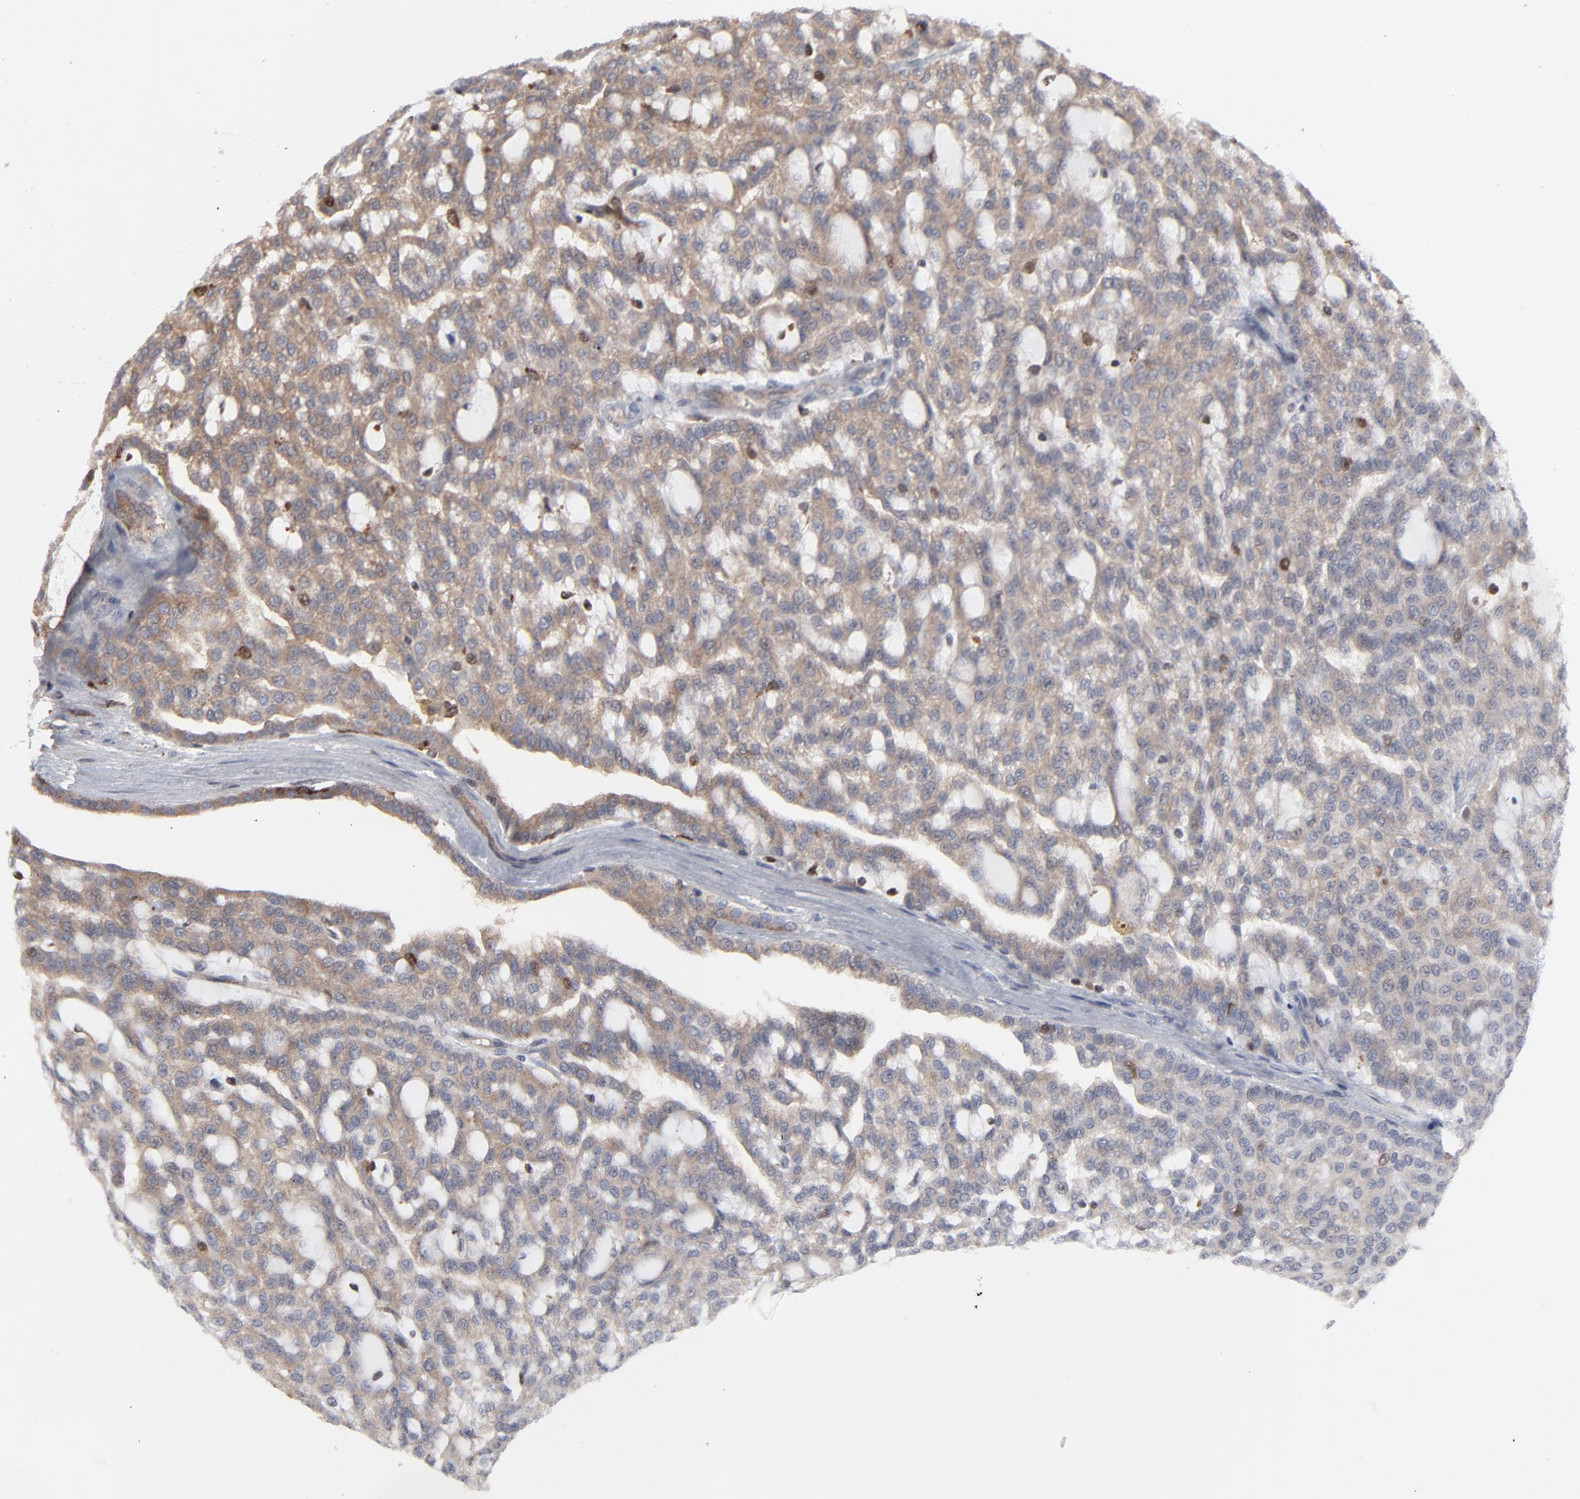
{"staining": {"intensity": "moderate", "quantity": ">75%", "location": "cytoplasmic/membranous"}, "tissue": "renal cancer", "cell_type": "Tumor cells", "image_type": "cancer", "snomed": [{"axis": "morphology", "description": "Adenocarcinoma, NOS"}, {"axis": "topography", "description": "Kidney"}], "caption": "An immunohistochemistry (IHC) micrograph of tumor tissue is shown. Protein staining in brown labels moderate cytoplasmic/membranous positivity in renal cancer within tumor cells.", "gene": "MAP2K1", "patient": {"sex": "male", "age": 63}}